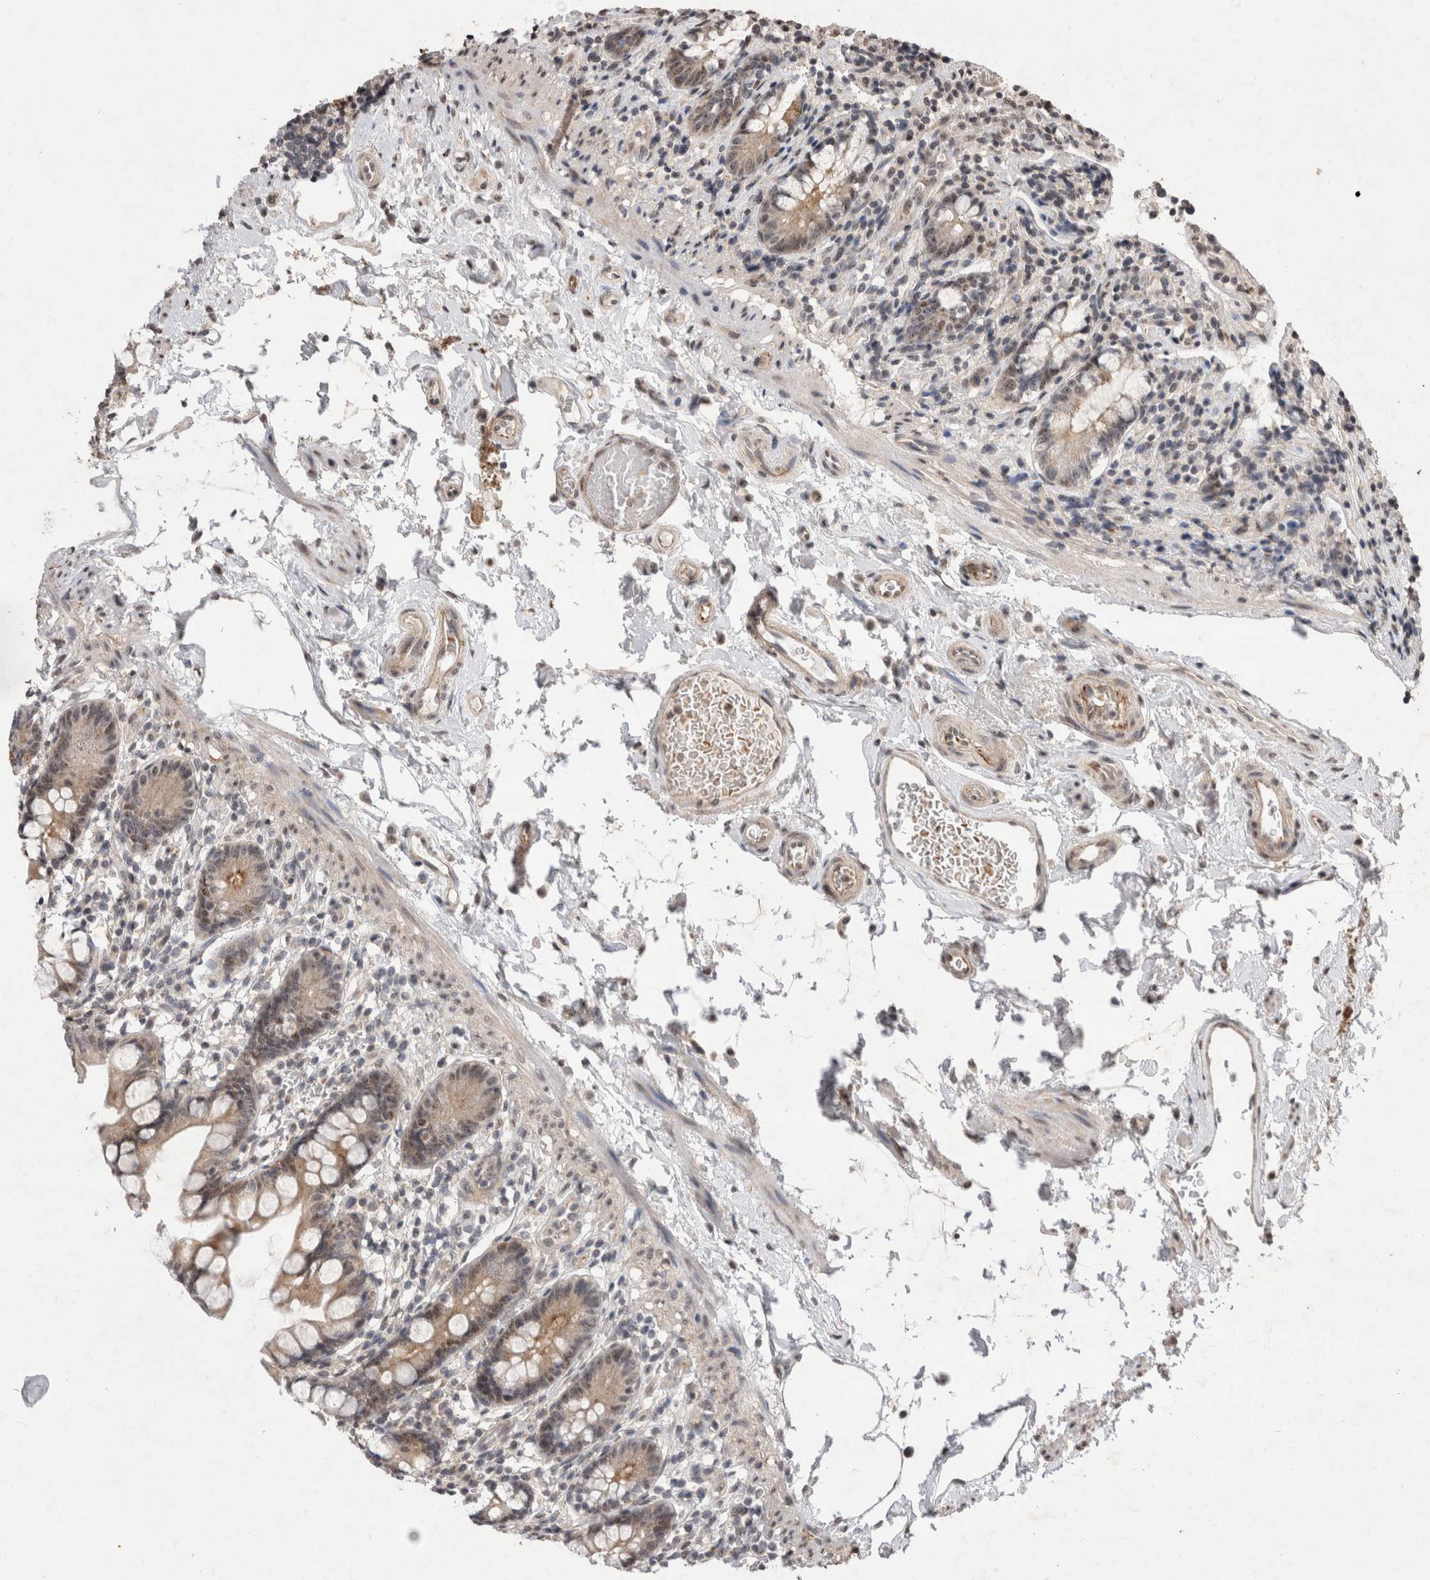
{"staining": {"intensity": "weak", "quantity": ">75%", "location": "cytoplasmic/membranous,nuclear"}, "tissue": "small intestine", "cell_type": "Glandular cells", "image_type": "normal", "snomed": [{"axis": "morphology", "description": "Normal tissue, NOS"}, {"axis": "topography", "description": "Small intestine"}], "caption": "The image shows staining of unremarkable small intestine, revealing weak cytoplasmic/membranous,nuclear protein staining (brown color) within glandular cells. Using DAB (brown) and hematoxylin (blue) stains, captured at high magnification using brightfield microscopy.", "gene": "STK11", "patient": {"sex": "female", "age": 84}}